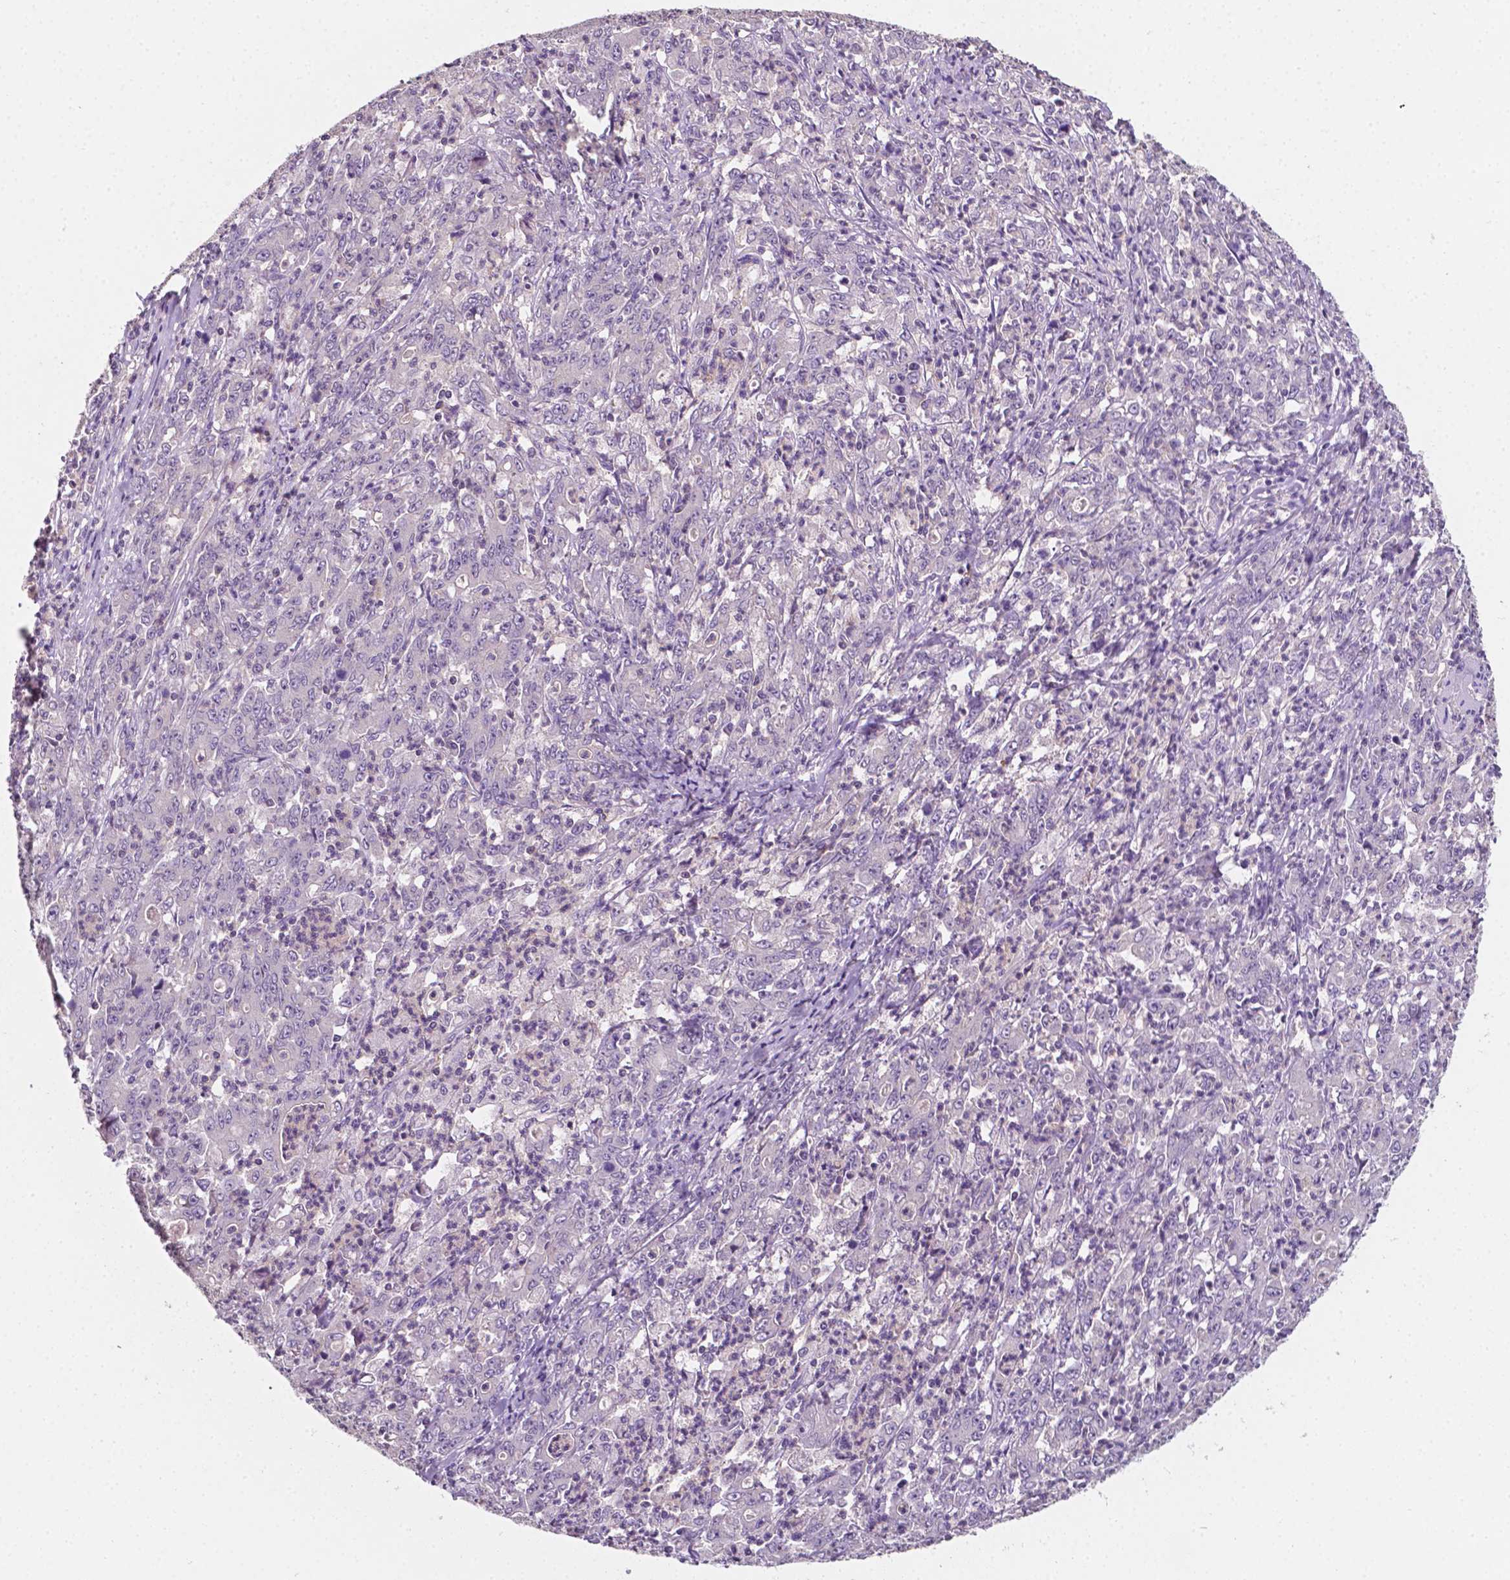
{"staining": {"intensity": "negative", "quantity": "none", "location": "none"}, "tissue": "stomach cancer", "cell_type": "Tumor cells", "image_type": "cancer", "snomed": [{"axis": "morphology", "description": "Adenocarcinoma, NOS"}, {"axis": "topography", "description": "Stomach, lower"}], "caption": "Immunohistochemistry (IHC) of stomach adenocarcinoma demonstrates no positivity in tumor cells.", "gene": "EGFR", "patient": {"sex": "female", "age": 71}}